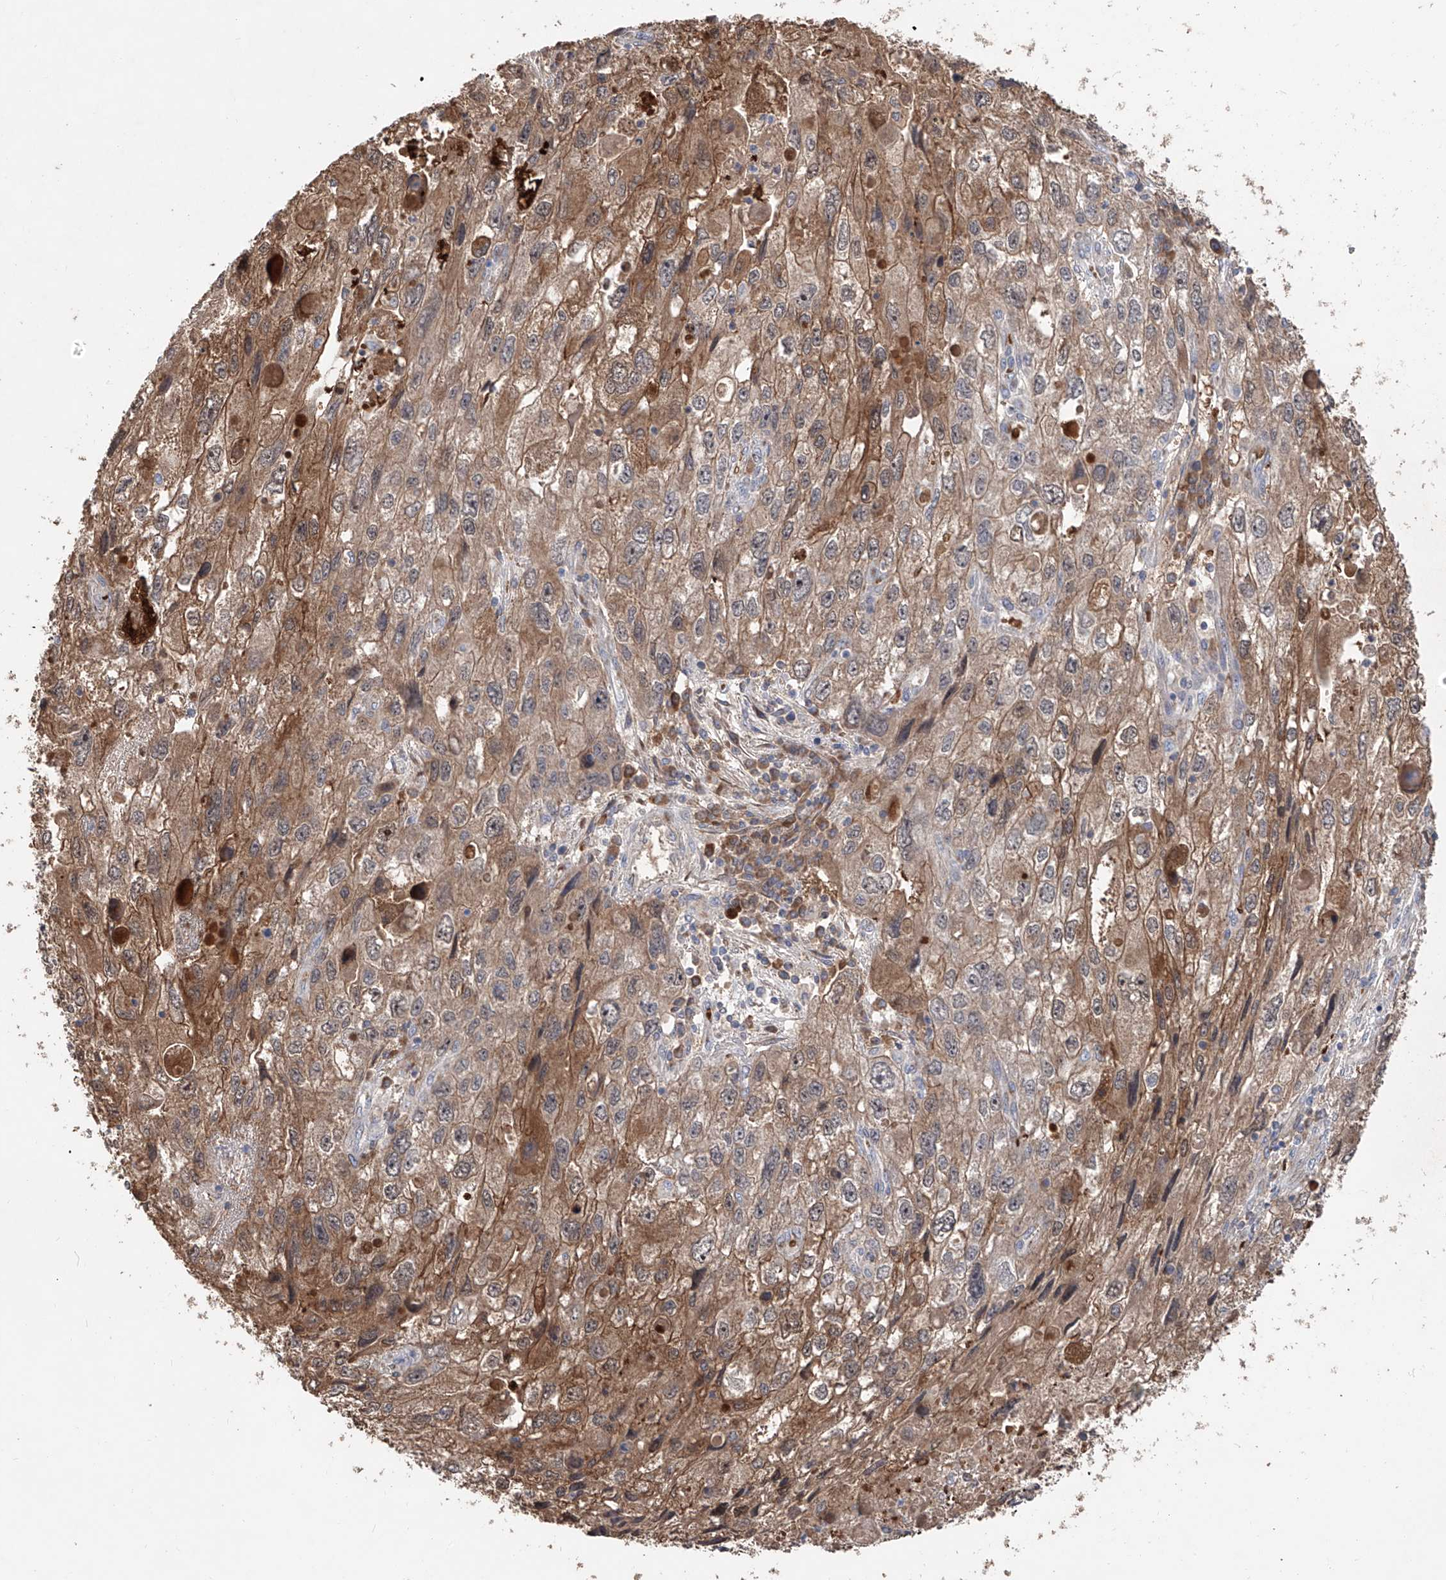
{"staining": {"intensity": "moderate", "quantity": ">75%", "location": "cytoplasmic/membranous"}, "tissue": "endometrial cancer", "cell_type": "Tumor cells", "image_type": "cancer", "snomed": [{"axis": "morphology", "description": "Adenocarcinoma, NOS"}, {"axis": "topography", "description": "Endometrium"}], "caption": "Protein staining of adenocarcinoma (endometrial) tissue reveals moderate cytoplasmic/membranous positivity in approximately >75% of tumor cells.", "gene": "EDN1", "patient": {"sex": "female", "age": 49}}